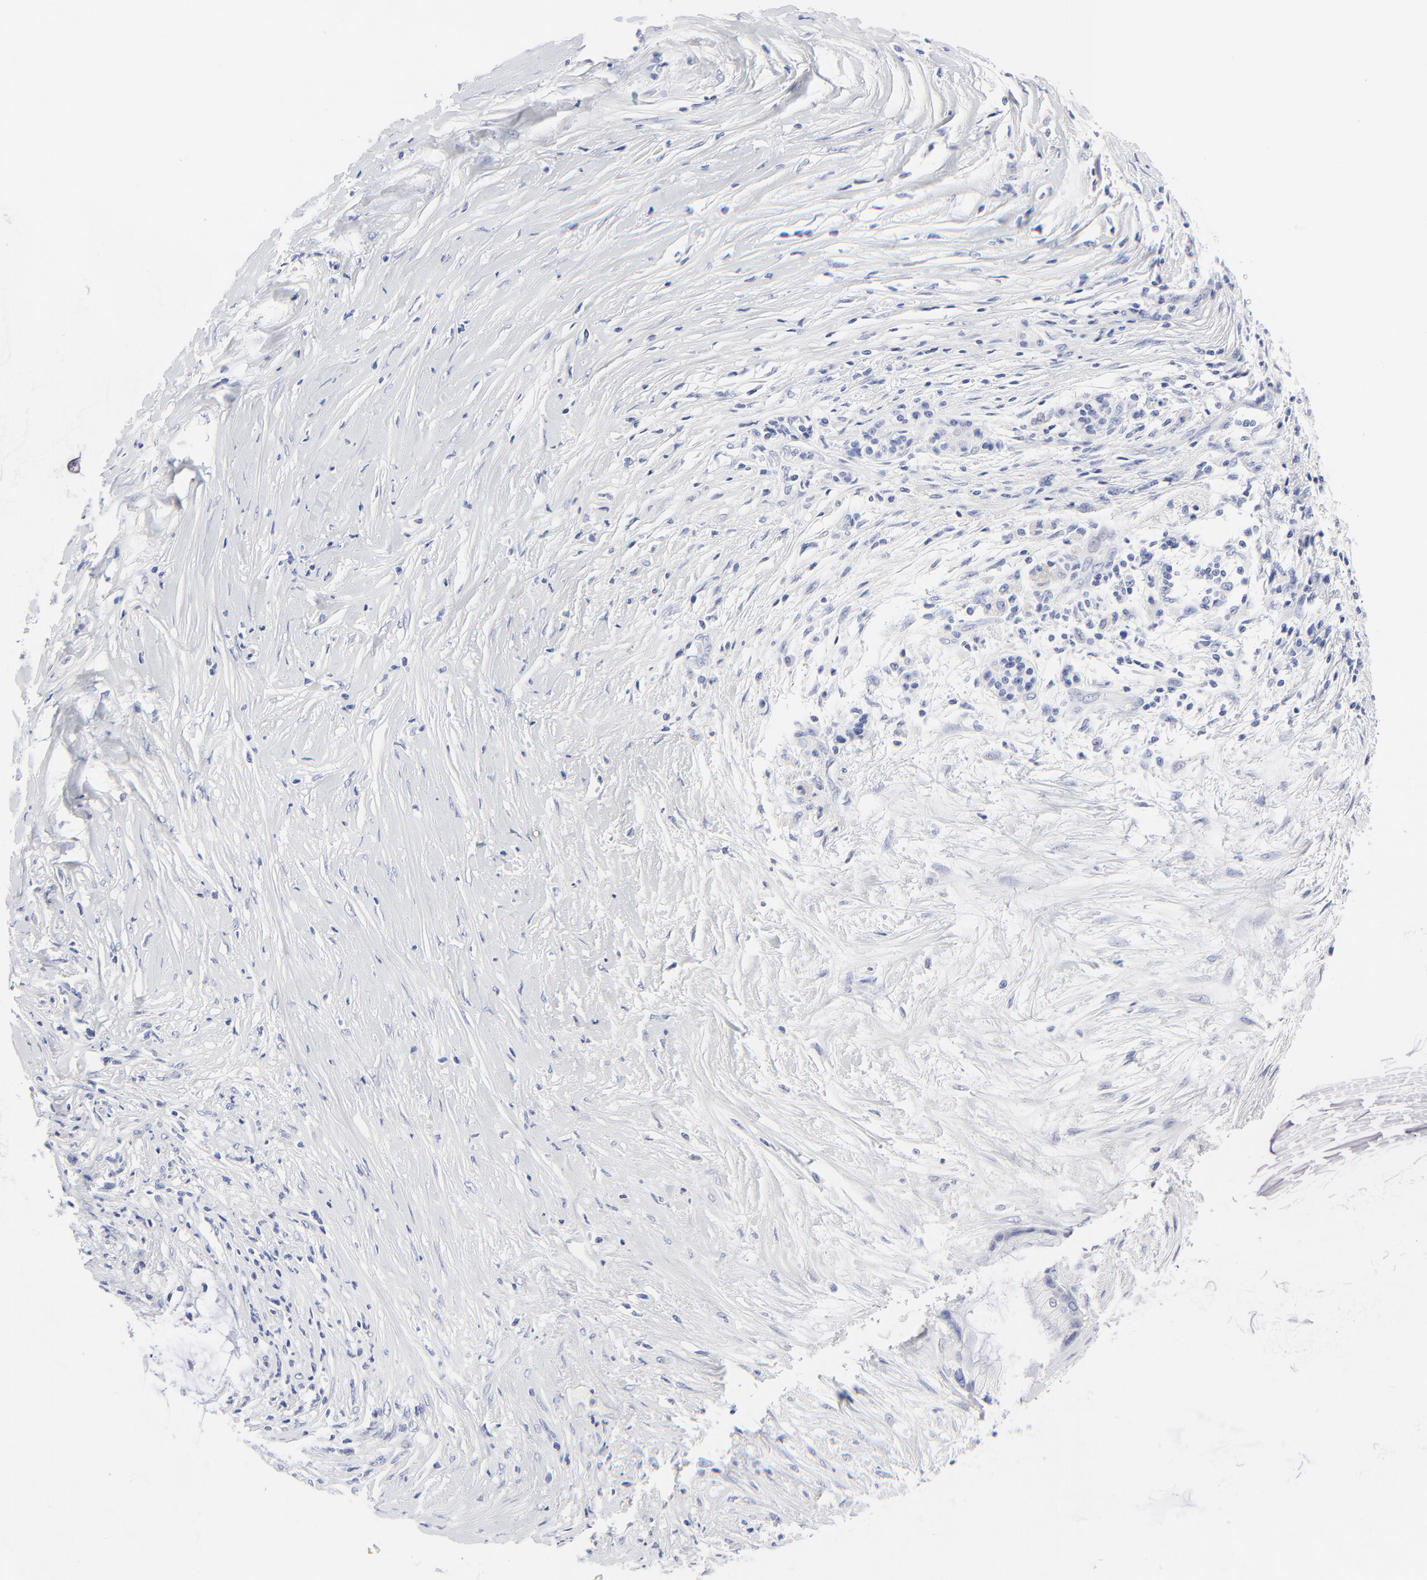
{"staining": {"intensity": "negative", "quantity": "none", "location": "none"}, "tissue": "pancreatic cancer", "cell_type": "Tumor cells", "image_type": "cancer", "snomed": [{"axis": "morphology", "description": "Adenocarcinoma, NOS"}, {"axis": "topography", "description": "Pancreas"}], "caption": "Pancreatic cancer (adenocarcinoma) stained for a protein using immunohistochemistry displays no expression tumor cells.", "gene": "PSD3", "patient": {"sex": "female", "age": 59}}